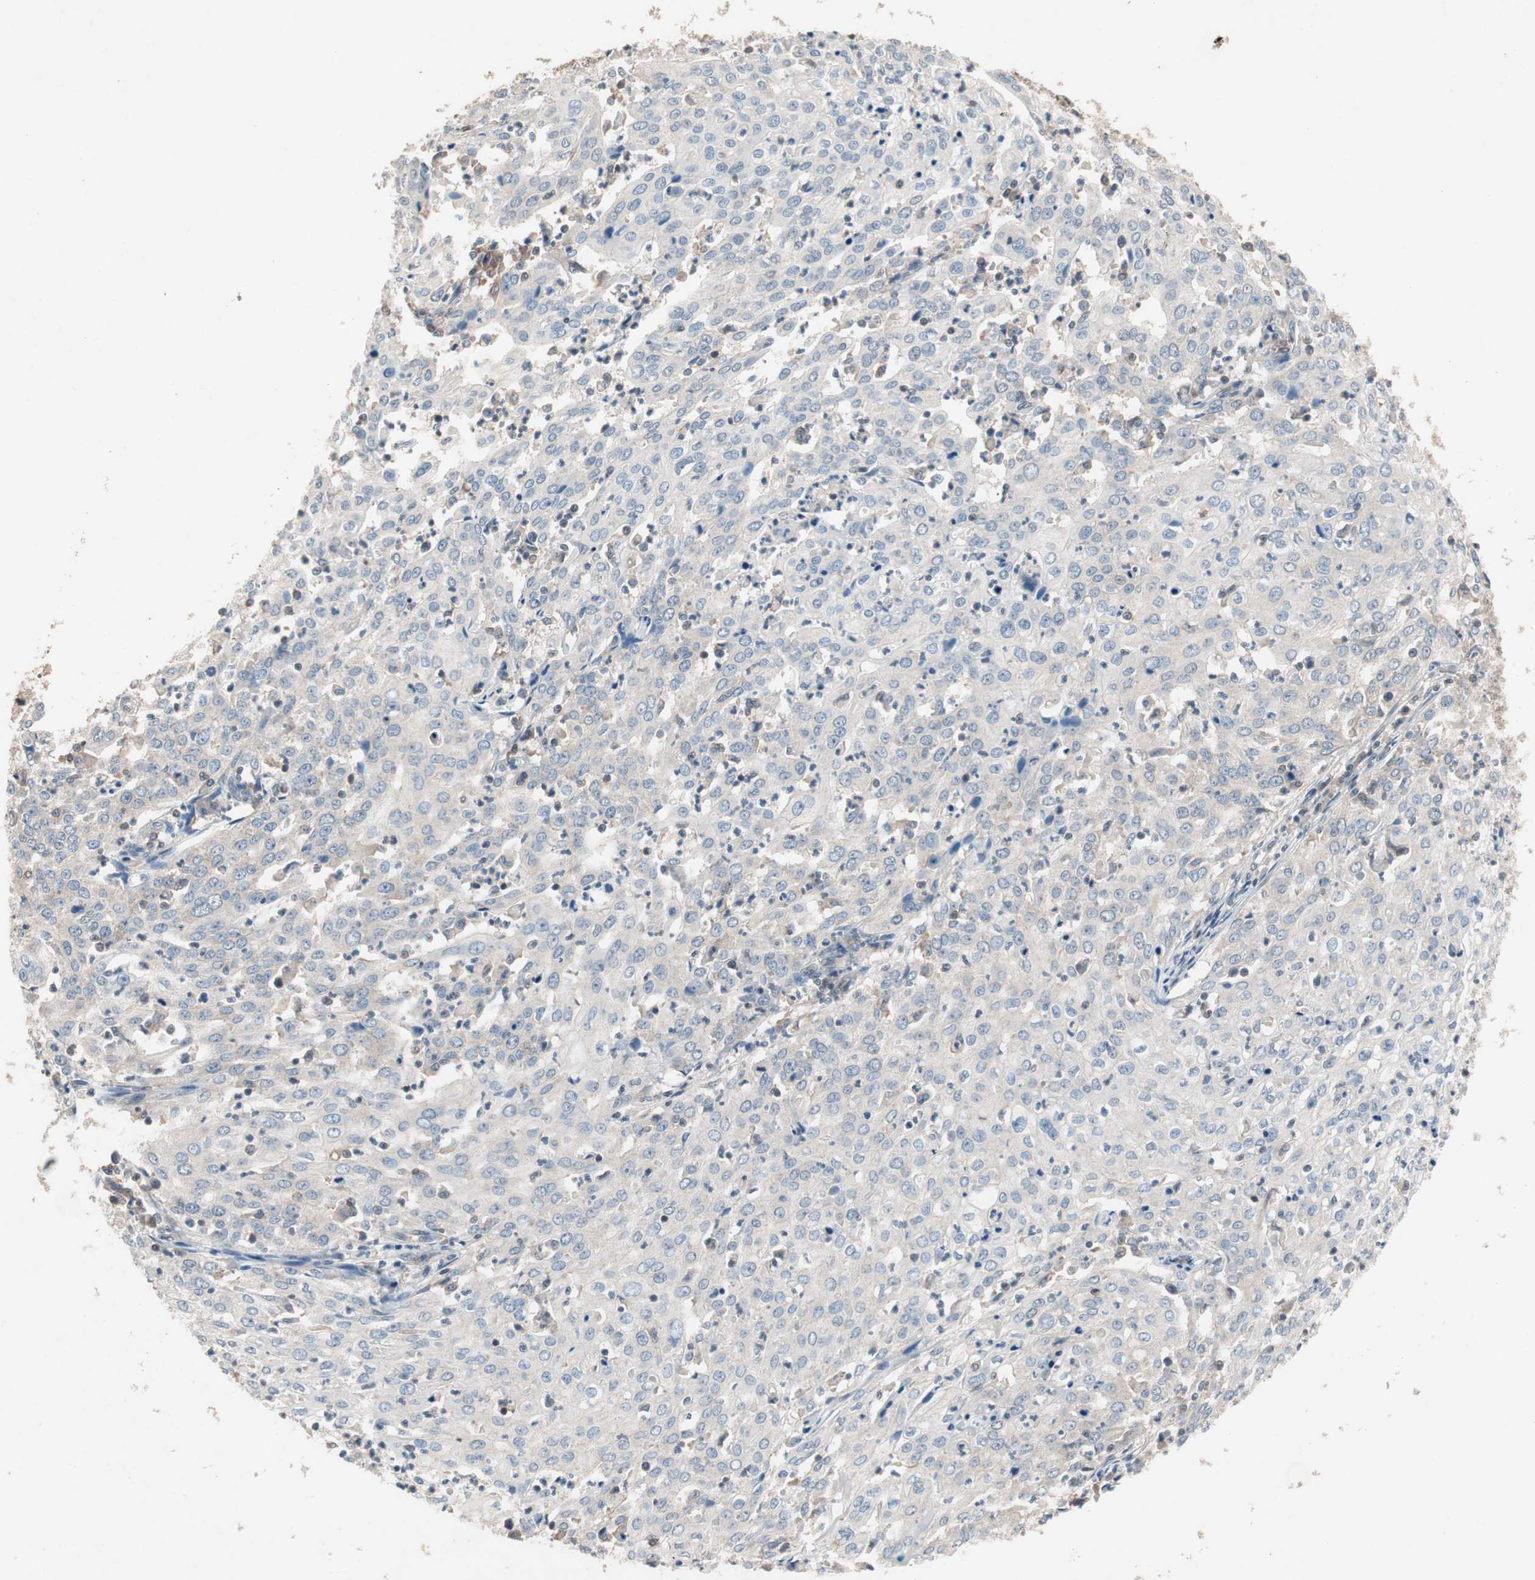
{"staining": {"intensity": "weak", "quantity": "25%-75%", "location": "cytoplasmic/membranous"}, "tissue": "cervical cancer", "cell_type": "Tumor cells", "image_type": "cancer", "snomed": [{"axis": "morphology", "description": "Squamous cell carcinoma, NOS"}, {"axis": "topography", "description": "Cervix"}], "caption": "There is low levels of weak cytoplasmic/membranous positivity in tumor cells of cervical squamous cell carcinoma, as demonstrated by immunohistochemical staining (brown color).", "gene": "GART", "patient": {"sex": "female", "age": 39}}